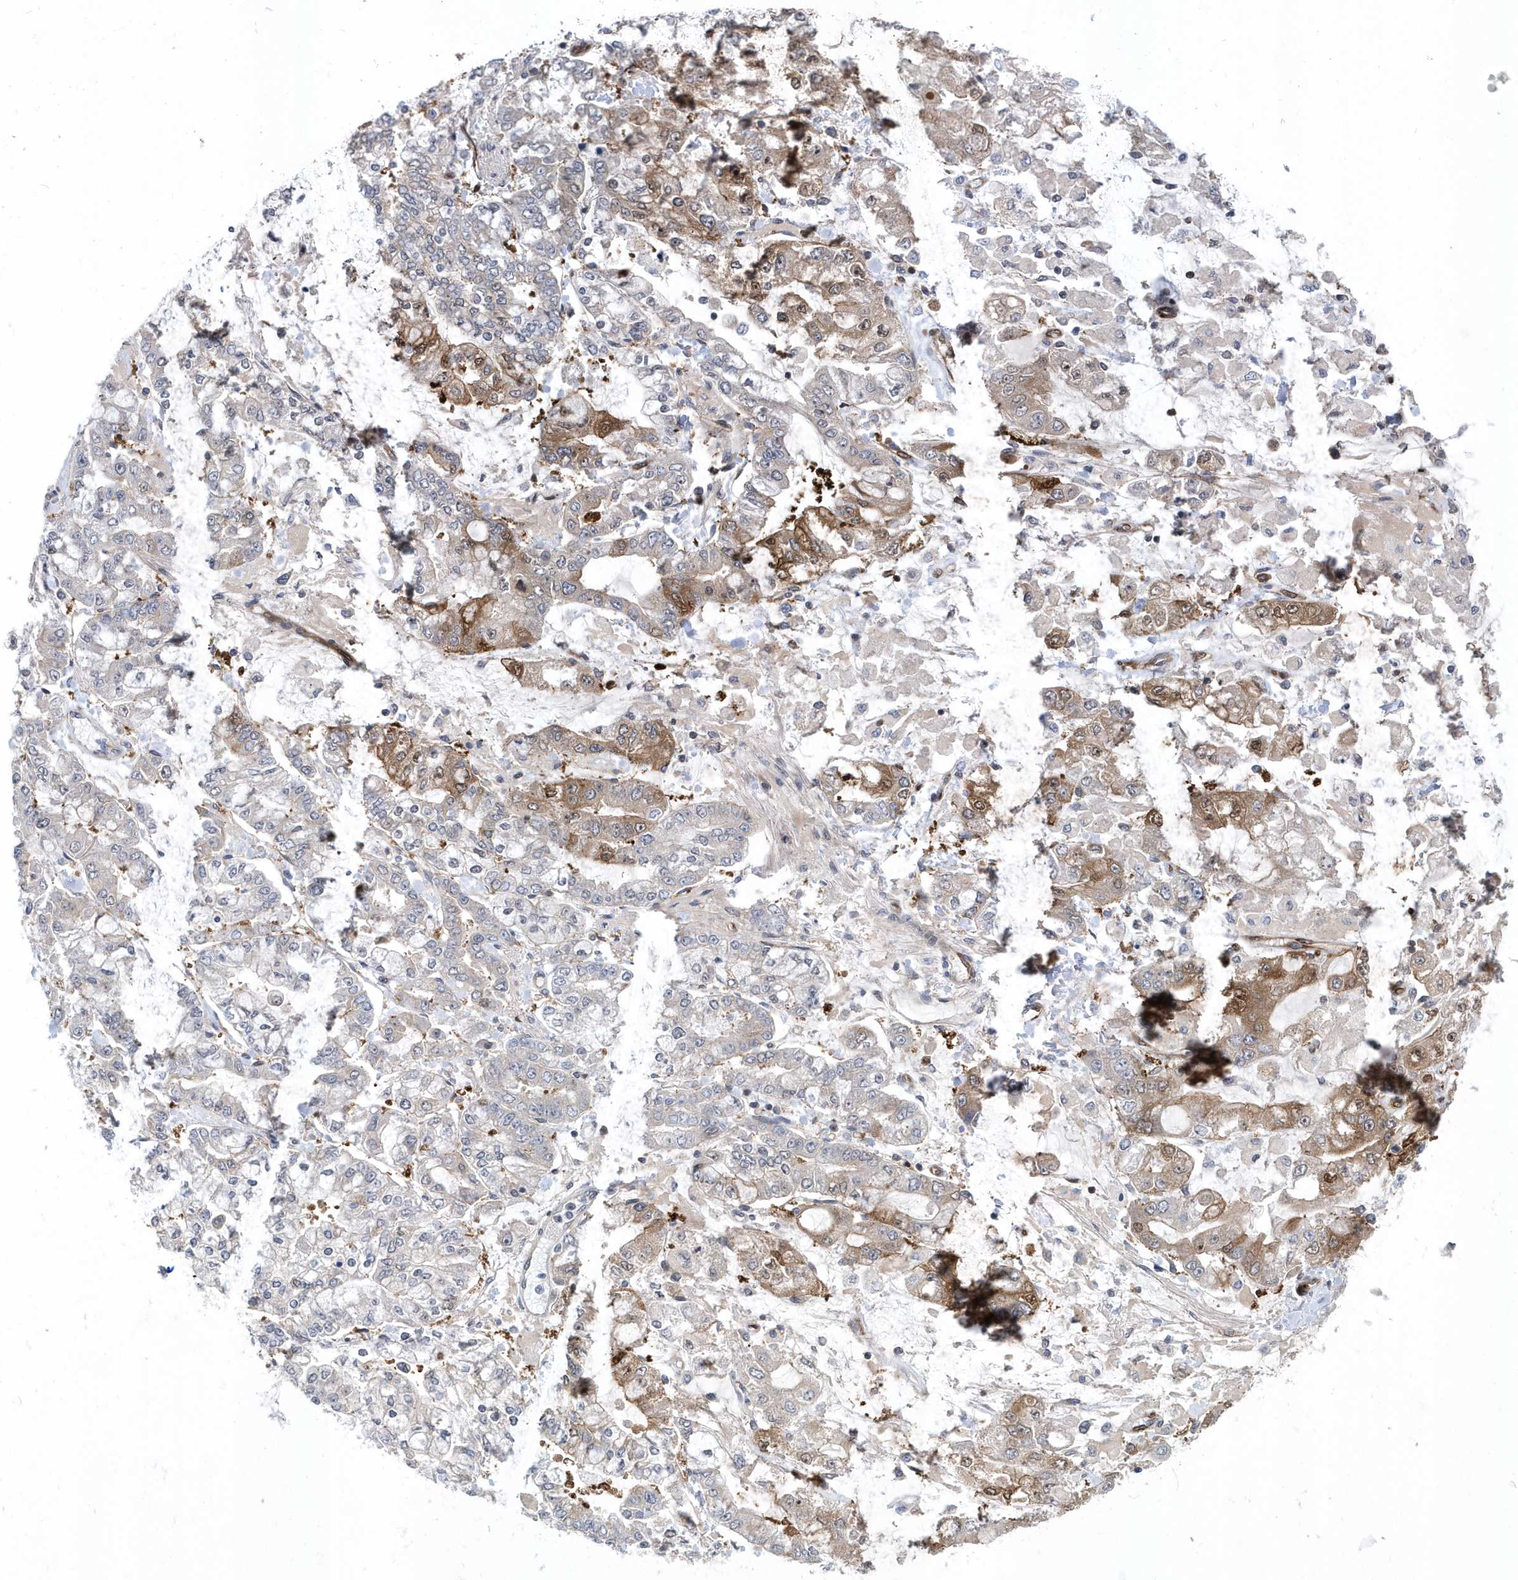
{"staining": {"intensity": "moderate", "quantity": "<25%", "location": "cytoplasmic/membranous,nuclear"}, "tissue": "stomach cancer", "cell_type": "Tumor cells", "image_type": "cancer", "snomed": [{"axis": "morphology", "description": "Normal tissue, NOS"}, {"axis": "morphology", "description": "Adenocarcinoma, NOS"}, {"axis": "topography", "description": "Stomach, upper"}, {"axis": "topography", "description": "Stomach"}], "caption": "Immunohistochemical staining of human adenocarcinoma (stomach) shows low levels of moderate cytoplasmic/membranous and nuclear protein positivity in about <25% of tumor cells. (DAB (3,3'-diaminobenzidine) IHC, brown staining for protein, blue staining for nuclei).", "gene": "PHF1", "patient": {"sex": "male", "age": 76}}